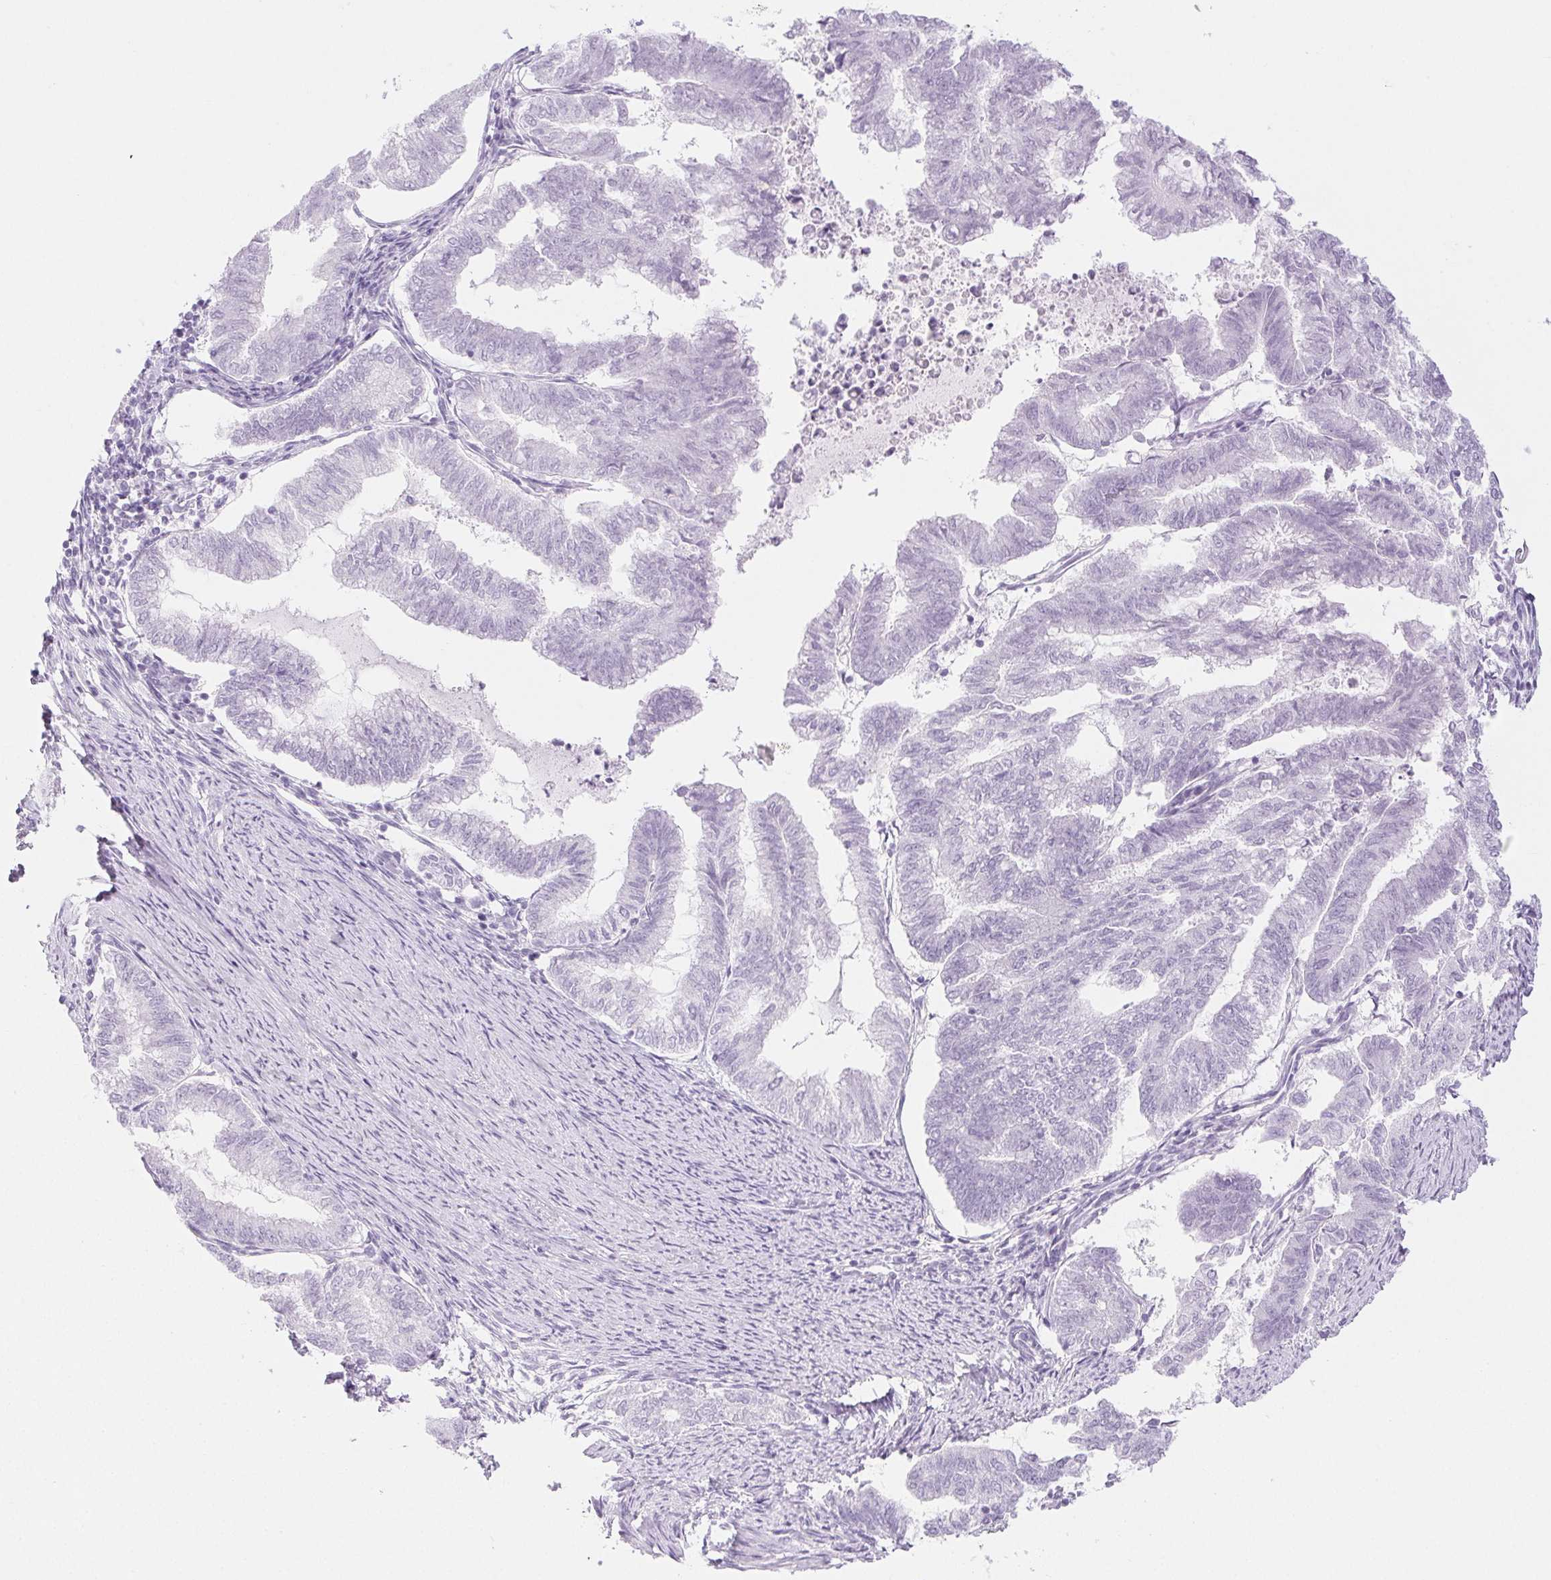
{"staining": {"intensity": "negative", "quantity": "none", "location": "none"}, "tissue": "endometrial cancer", "cell_type": "Tumor cells", "image_type": "cancer", "snomed": [{"axis": "morphology", "description": "Adenocarcinoma, NOS"}, {"axis": "topography", "description": "Endometrium"}], "caption": "DAB immunohistochemical staining of adenocarcinoma (endometrial) reveals no significant positivity in tumor cells.", "gene": "PI3", "patient": {"sex": "female", "age": 79}}